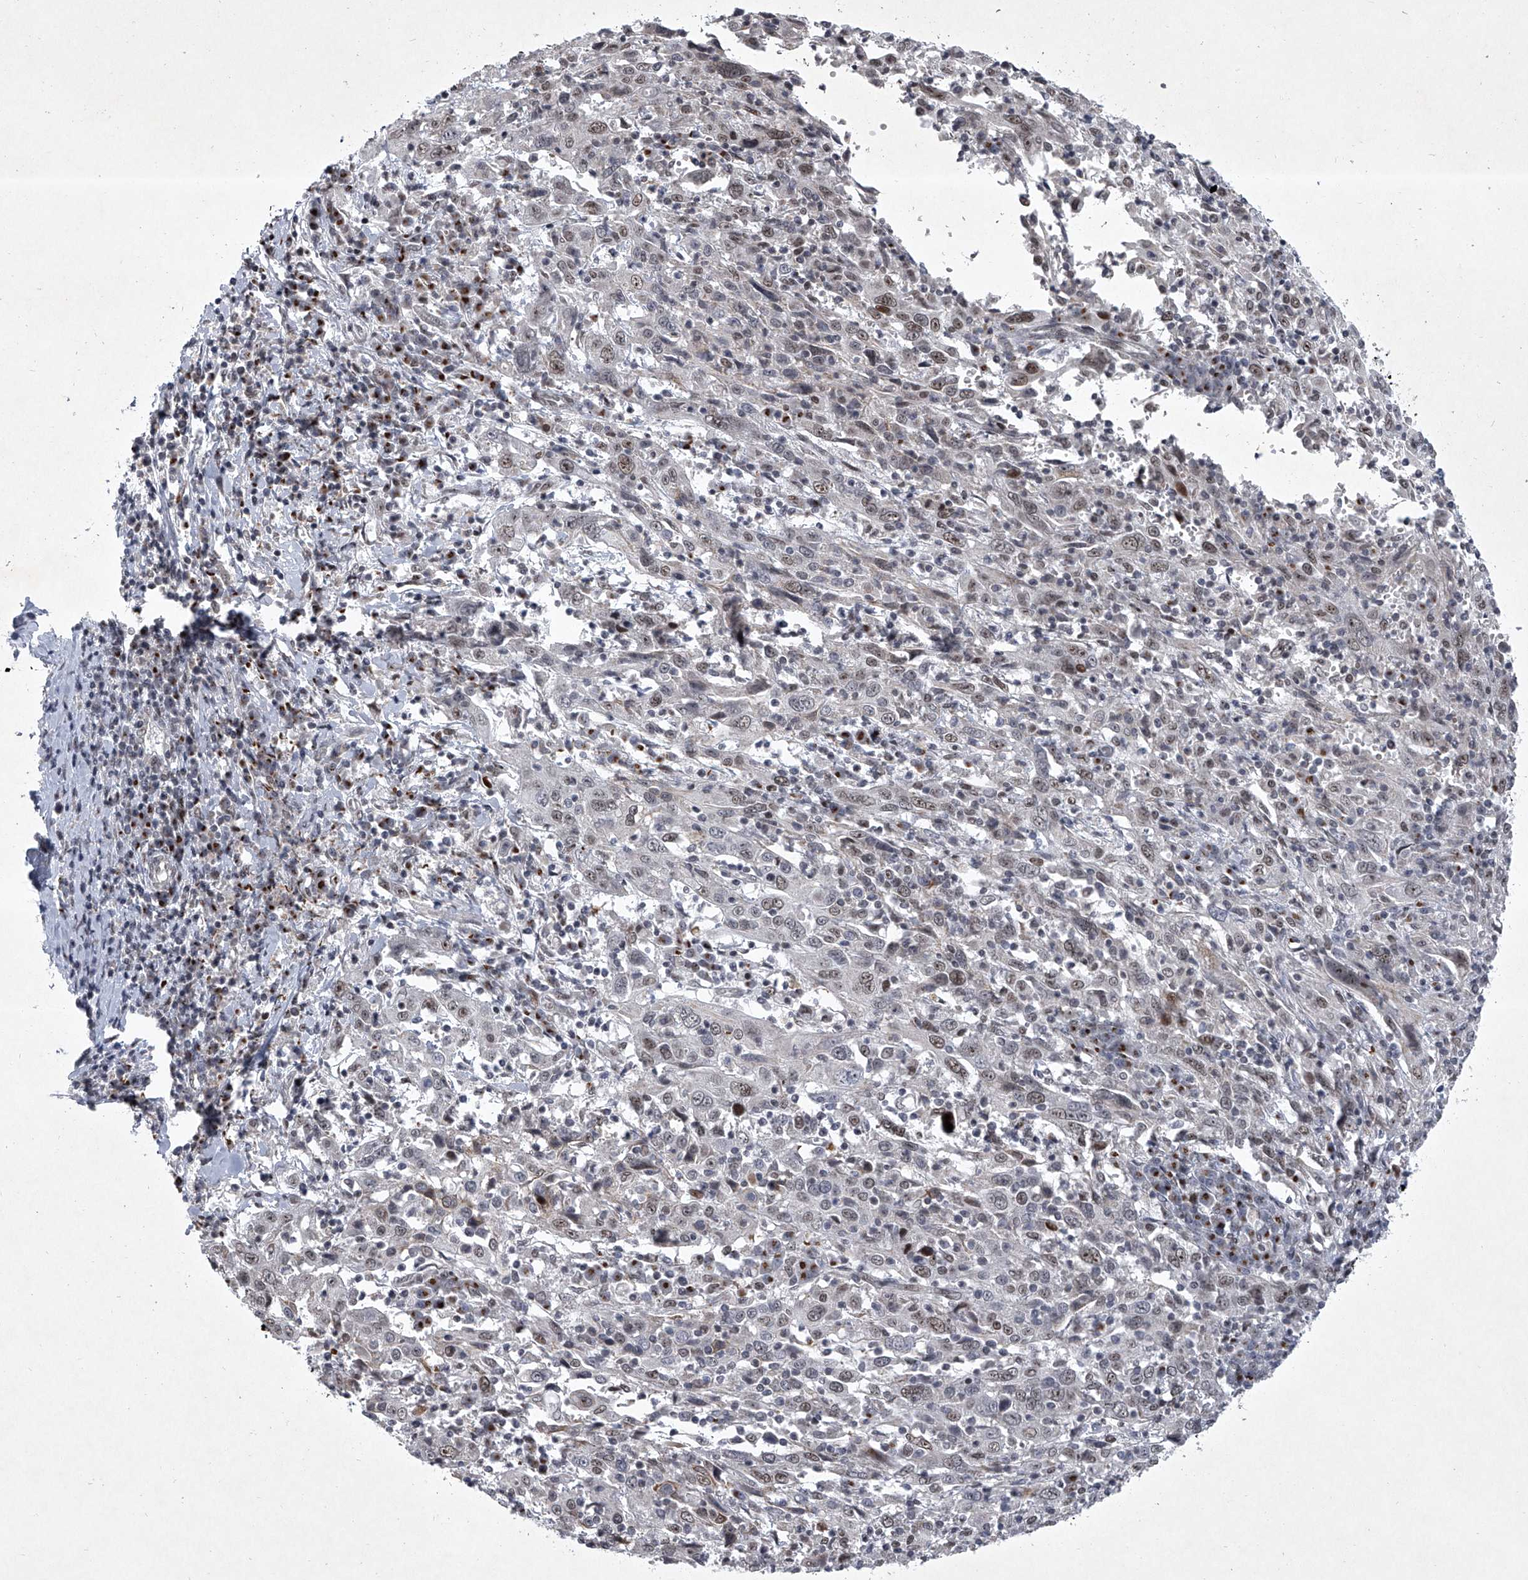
{"staining": {"intensity": "moderate", "quantity": "25%-75%", "location": "nuclear"}, "tissue": "cervical cancer", "cell_type": "Tumor cells", "image_type": "cancer", "snomed": [{"axis": "morphology", "description": "Squamous cell carcinoma, NOS"}, {"axis": "topography", "description": "Cervix"}], "caption": "Squamous cell carcinoma (cervical) stained with DAB (3,3'-diaminobenzidine) IHC exhibits medium levels of moderate nuclear staining in about 25%-75% of tumor cells. The protein of interest is shown in brown color, while the nuclei are stained blue.", "gene": "MLLT1", "patient": {"sex": "female", "age": 46}}